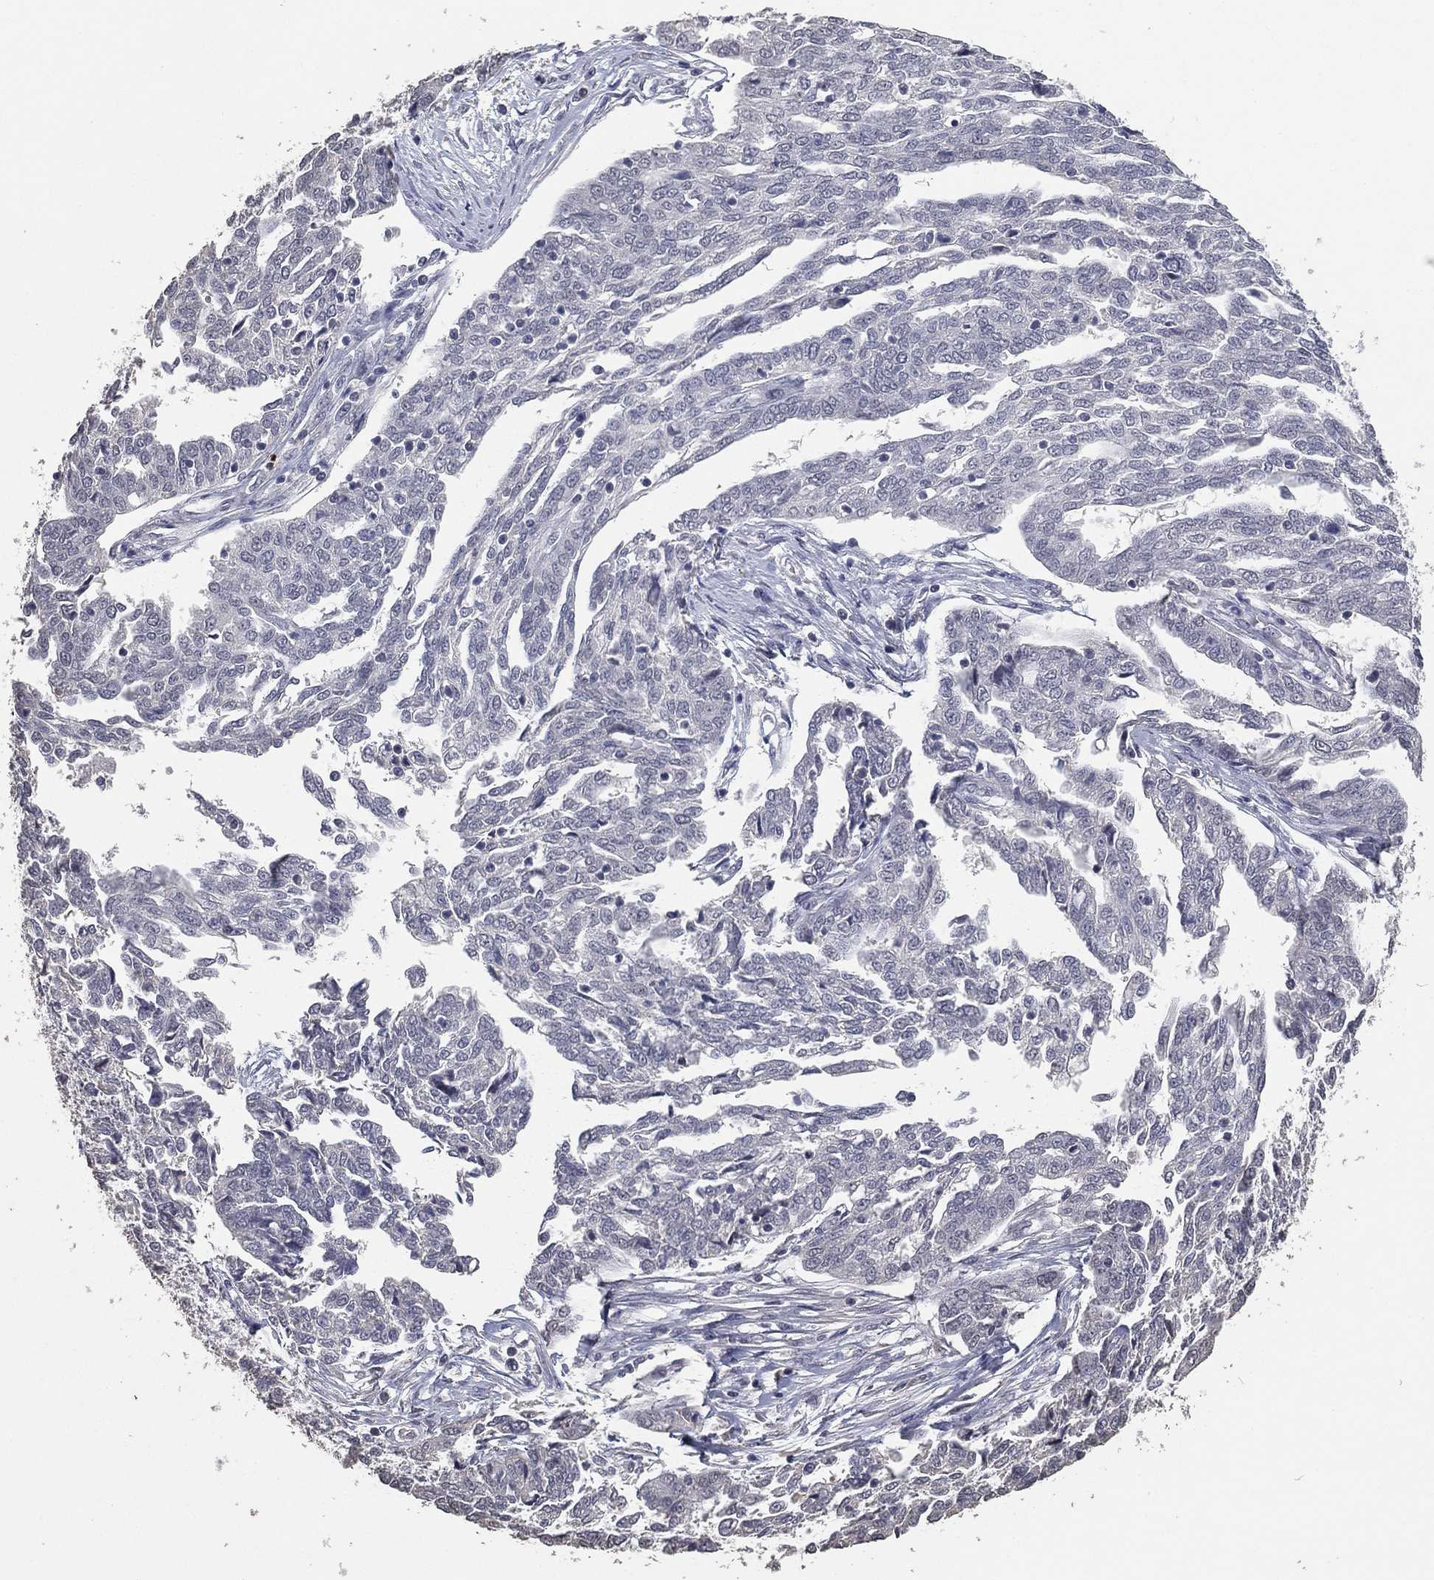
{"staining": {"intensity": "negative", "quantity": "none", "location": "none"}, "tissue": "ovarian cancer", "cell_type": "Tumor cells", "image_type": "cancer", "snomed": [{"axis": "morphology", "description": "Cystadenocarcinoma, serous, NOS"}, {"axis": "topography", "description": "Ovary"}], "caption": "A histopathology image of human ovarian cancer (serous cystadenocarcinoma) is negative for staining in tumor cells.", "gene": "DSG1", "patient": {"sex": "female", "age": 67}}